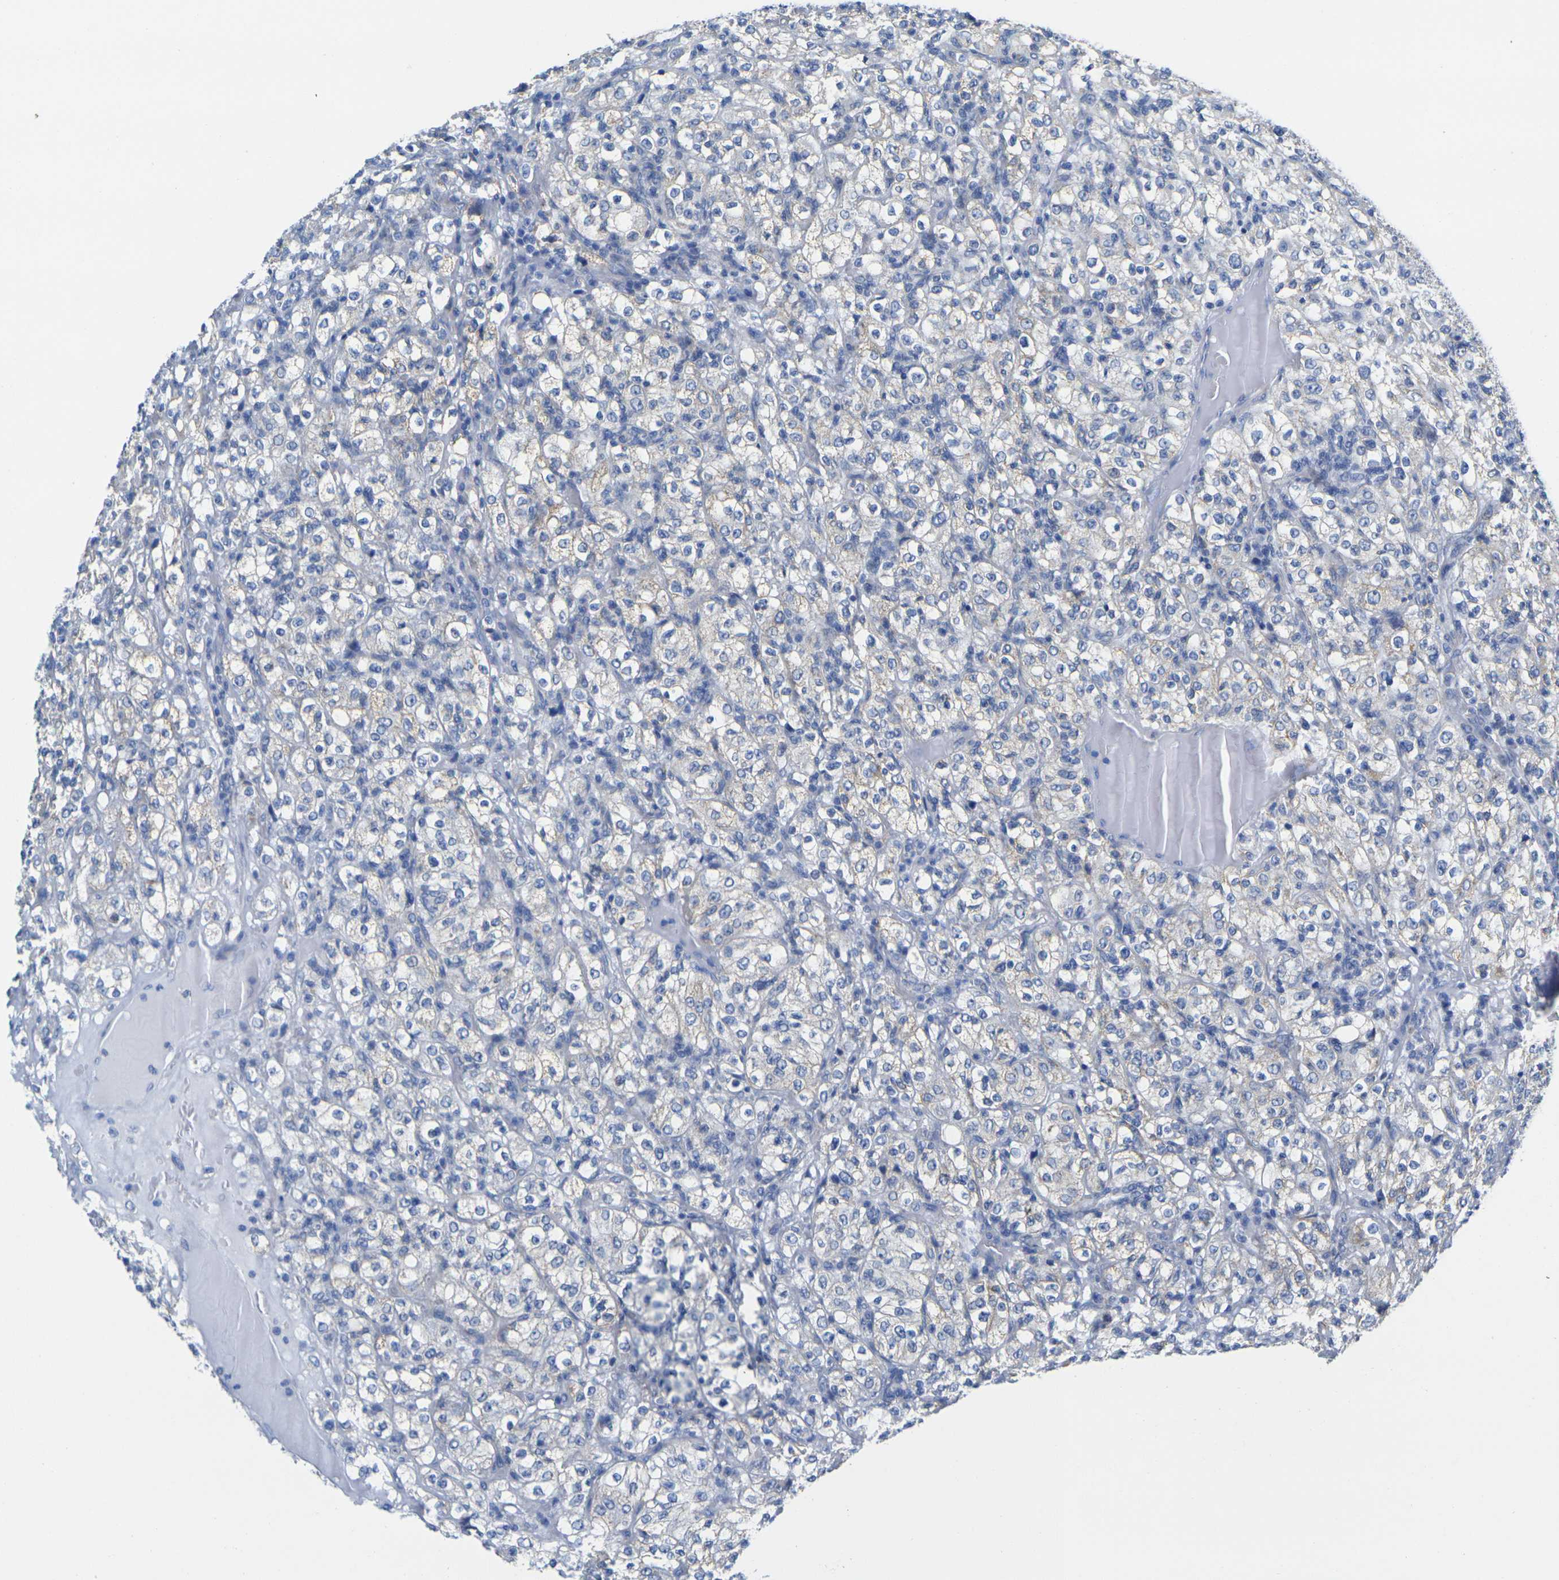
{"staining": {"intensity": "negative", "quantity": "none", "location": "none"}, "tissue": "renal cancer", "cell_type": "Tumor cells", "image_type": "cancer", "snomed": [{"axis": "morphology", "description": "Normal tissue, NOS"}, {"axis": "morphology", "description": "Adenocarcinoma, NOS"}, {"axis": "topography", "description": "Kidney"}], "caption": "DAB (3,3'-diaminobenzidine) immunohistochemical staining of human adenocarcinoma (renal) exhibits no significant positivity in tumor cells.", "gene": "TMEM204", "patient": {"sex": "female", "age": 72}}